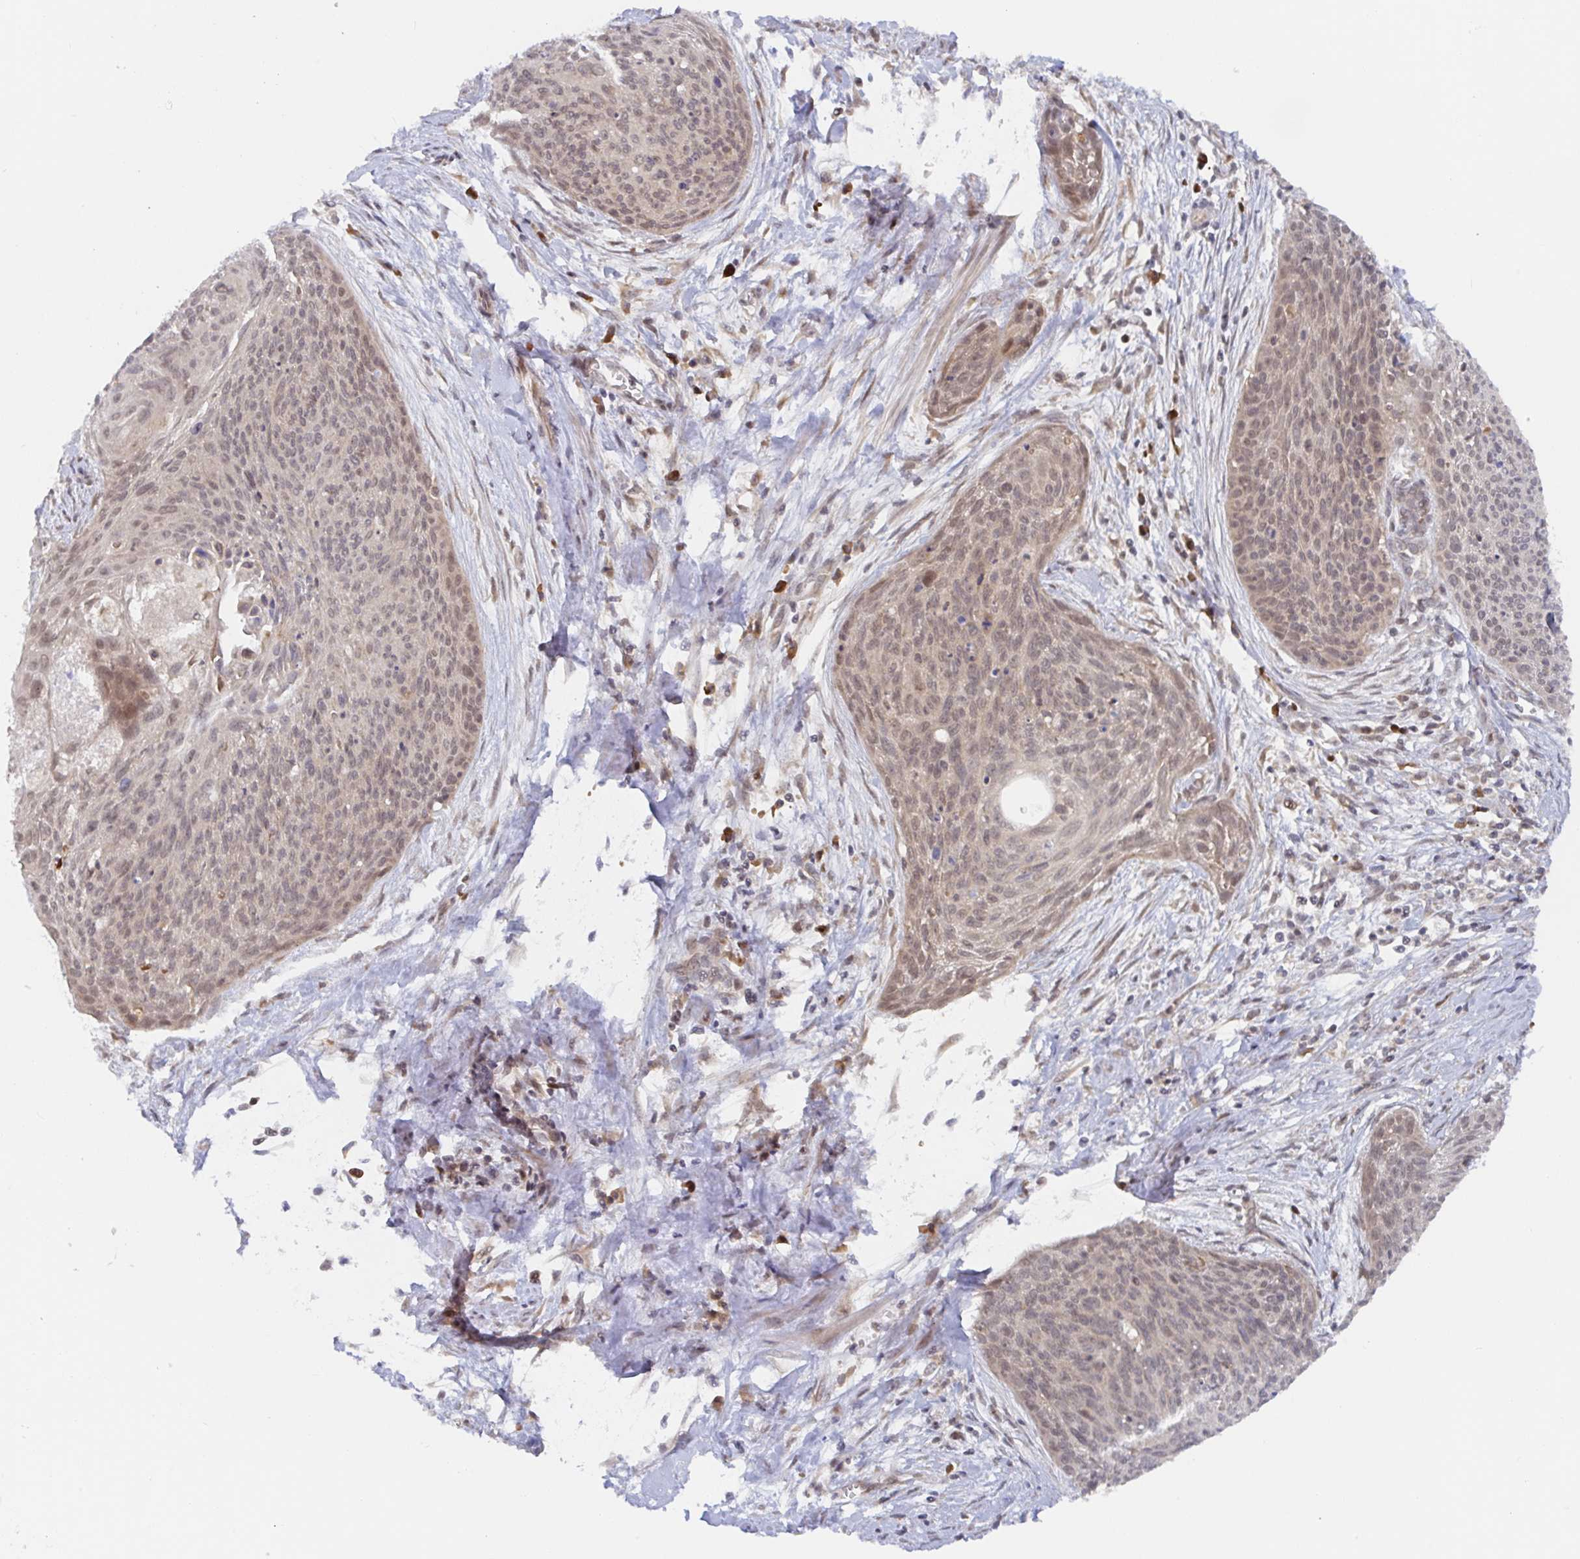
{"staining": {"intensity": "weak", "quantity": "25%-75%", "location": "cytoplasmic/membranous,nuclear"}, "tissue": "cervical cancer", "cell_type": "Tumor cells", "image_type": "cancer", "snomed": [{"axis": "morphology", "description": "Squamous cell carcinoma, NOS"}, {"axis": "topography", "description": "Cervix"}], "caption": "Brown immunohistochemical staining in cervical cancer (squamous cell carcinoma) displays weak cytoplasmic/membranous and nuclear expression in approximately 25%-75% of tumor cells. The staining is performed using DAB (3,3'-diaminobenzidine) brown chromogen to label protein expression. The nuclei are counter-stained blue using hematoxylin.", "gene": "ALG1", "patient": {"sex": "female", "age": 55}}